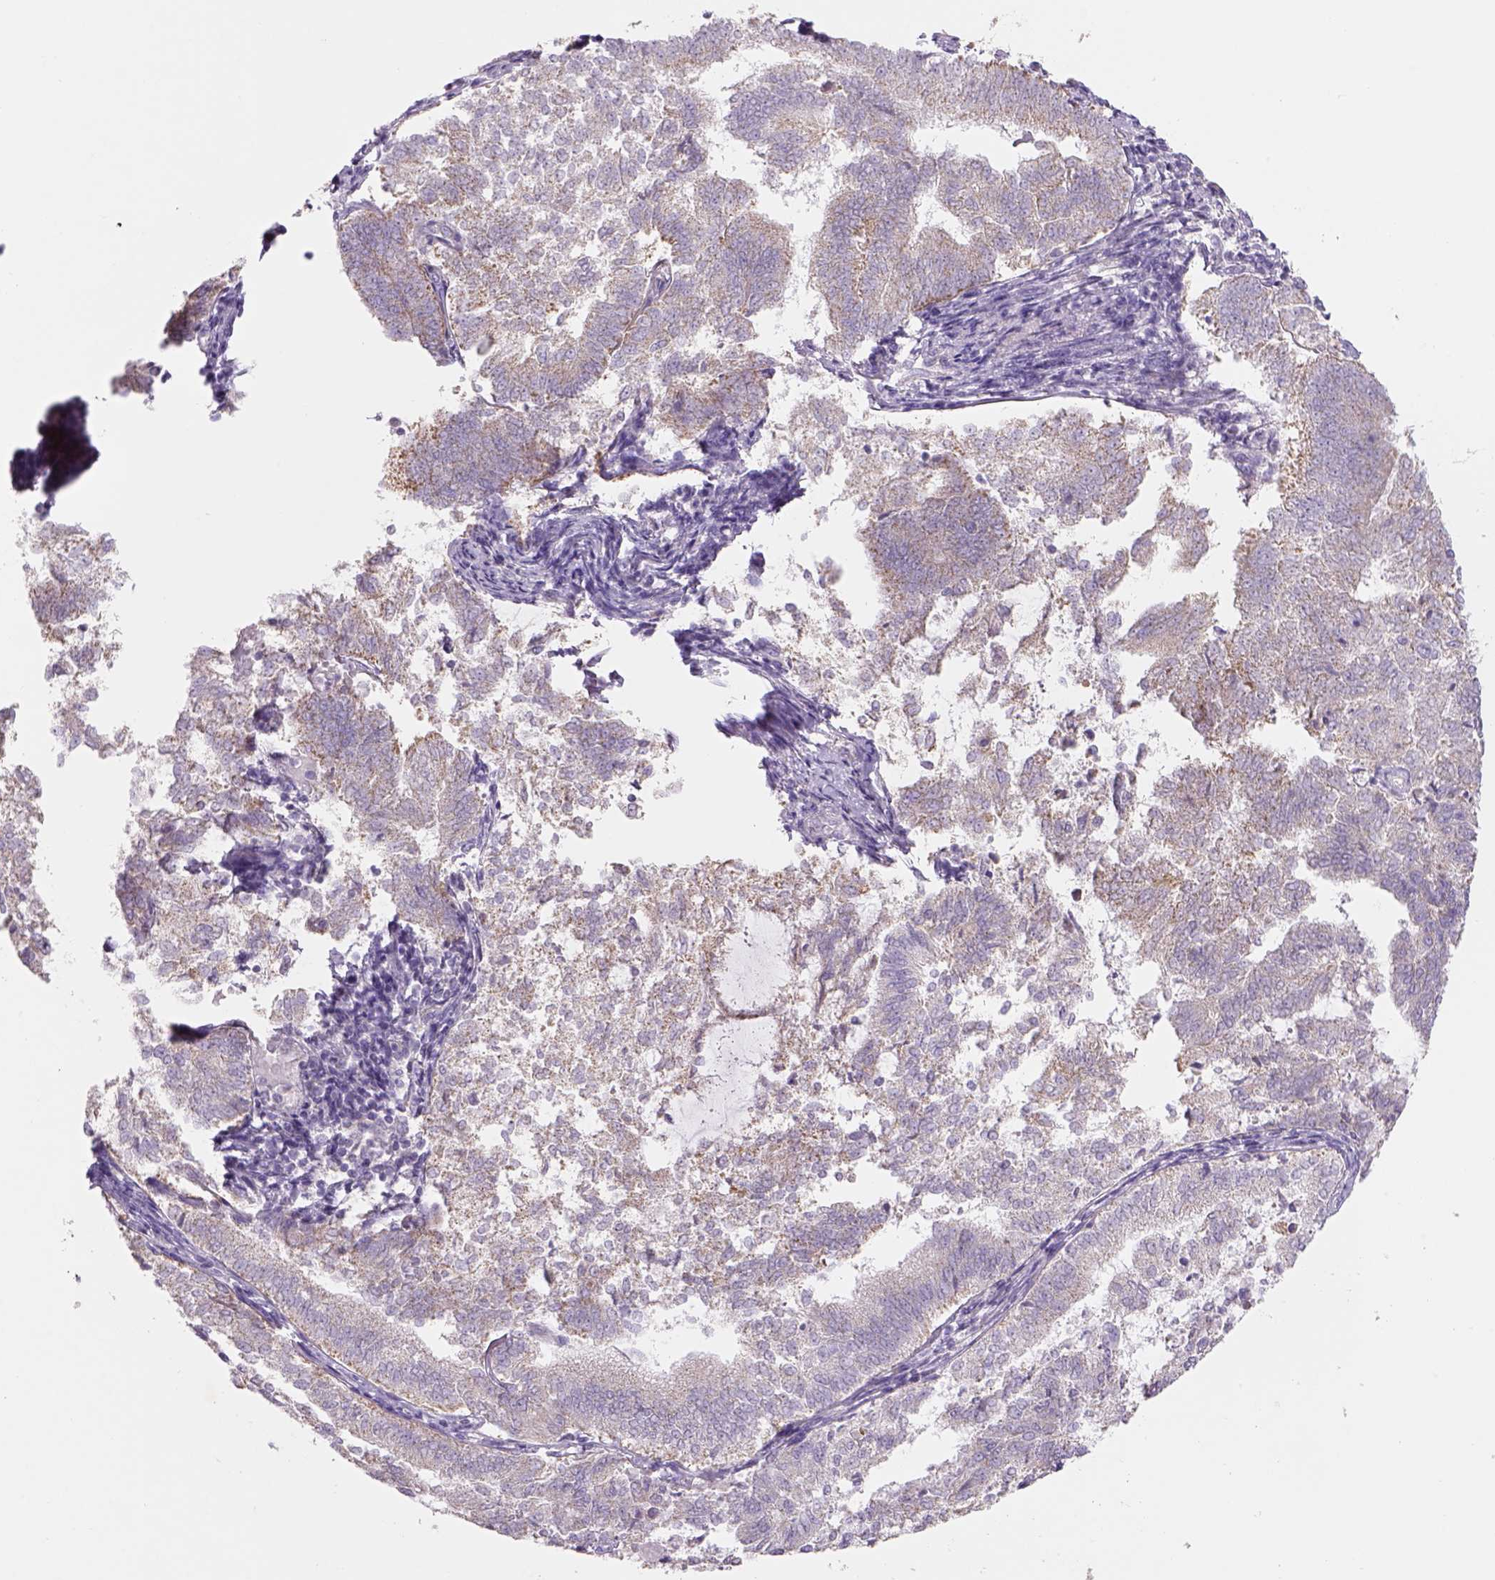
{"staining": {"intensity": "weak", "quantity": "<25%", "location": "cytoplasmic/membranous"}, "tissue": "endometrial cancer", "cell_type": "Tumor cells", "image_type": "cancer", "snomed": [{"axis": "morphology", "description": "Adenocarcinoma, NOS"}, {"axis": "topography", "description": "Endometrium"}], "caption": "Immunohistochemistry (IHC) photomicrograph of neoplastic tissue: adenocarcinoma (endometrial) stained with DAB (3,3'-diaminobenzidine) exhibits no significant protein staining in tumor cells.", "gene": "ADGRV1", "patient": {"sex": "female", "age": 65}}